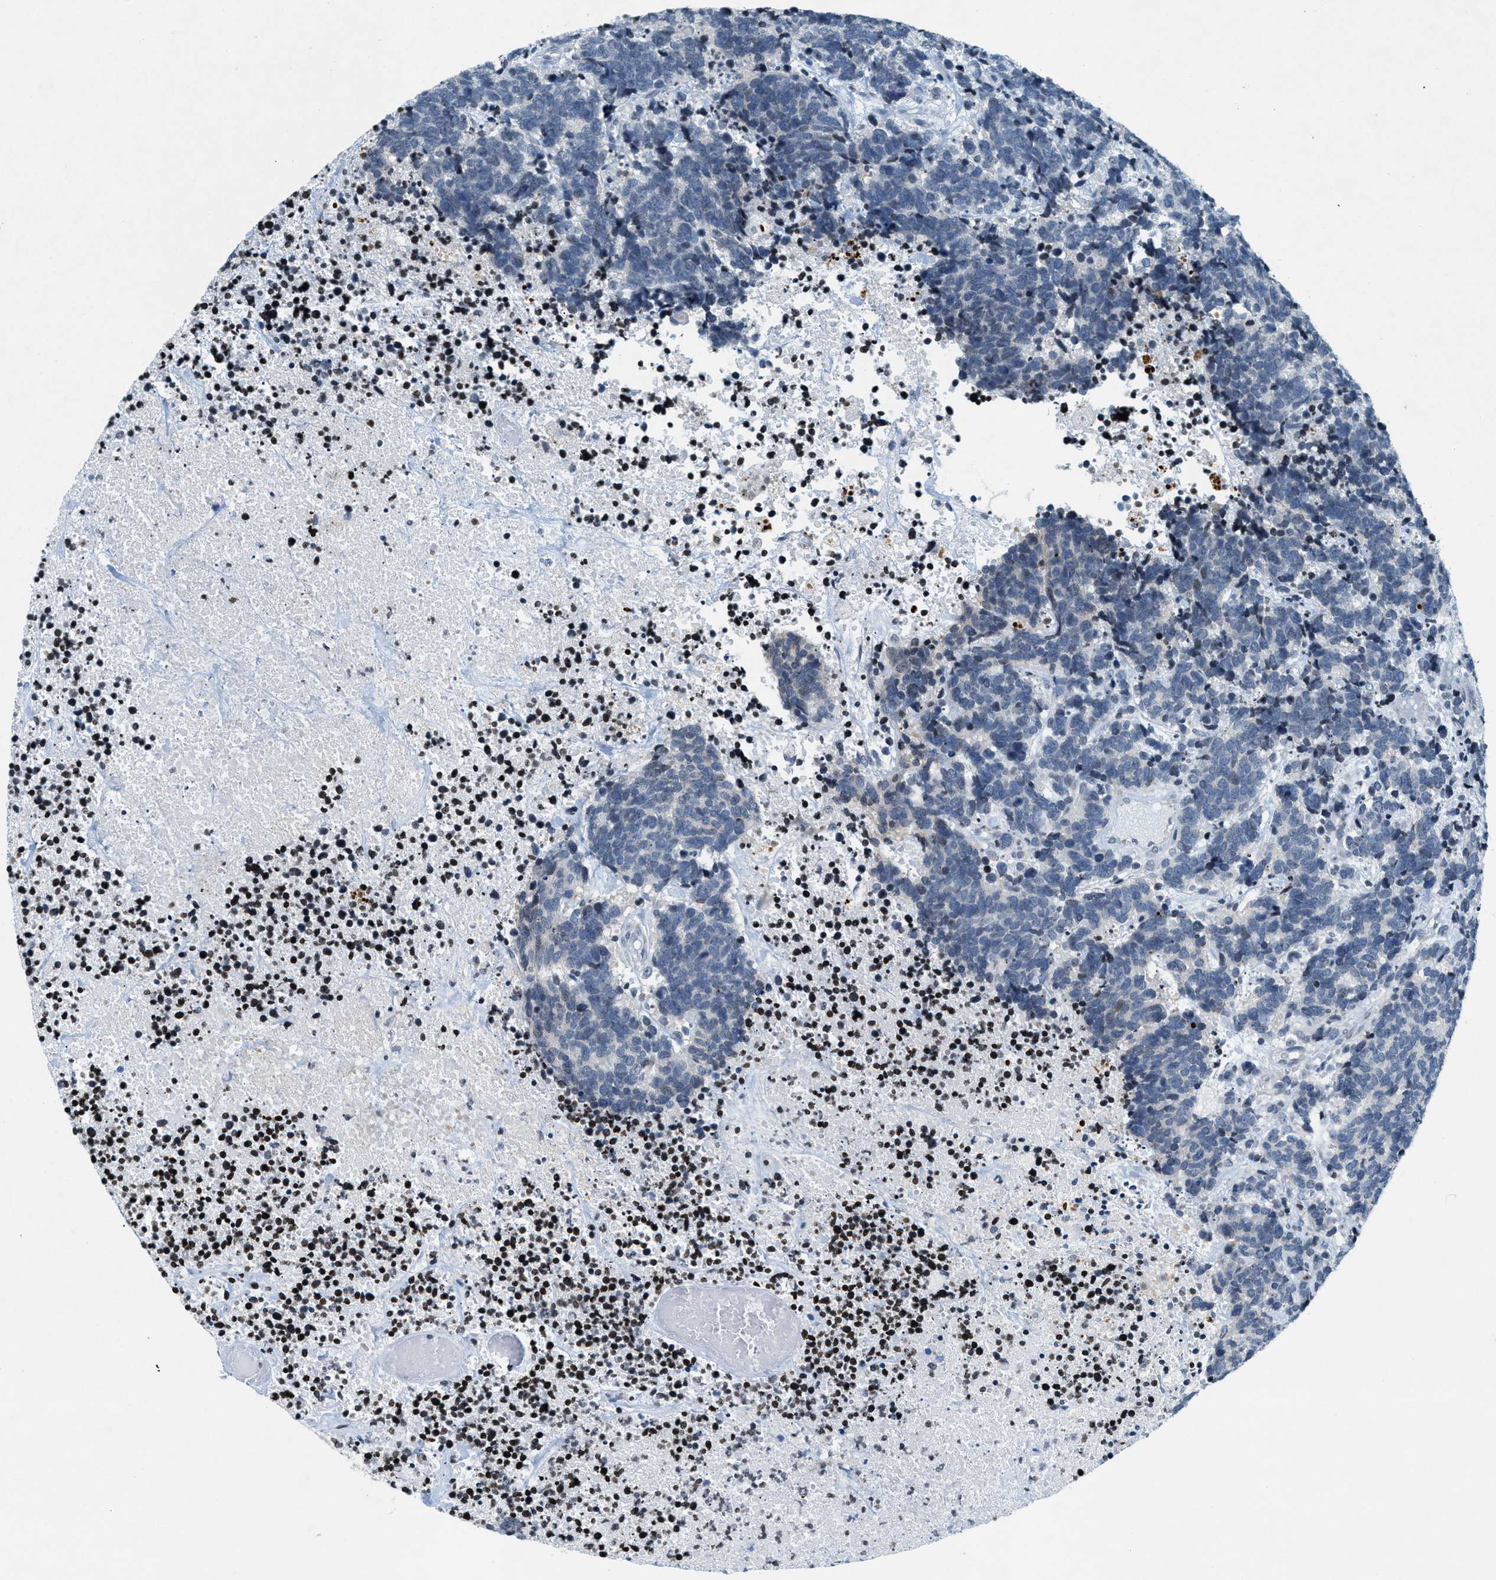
{"staining": {"intensity": "negative", "quantity": "none", "location": "none"}, "tissue": "carcinoid", "cell_type": "Tumor cells", "image_type": "cancer", "snomed": [{"axis": "morphology", "description": "Carcinoma, NOS"}, {"axis": "morphology", "description": "Carcinoid, malignant, NOS"}, {"axis": "topography", "description": "Urinary bladder"}], "caption": "Tumor cells show no significant positivity in carcinoid.", "gene": "UVRAG", "patient": {"sex": "male", "age": 57}}